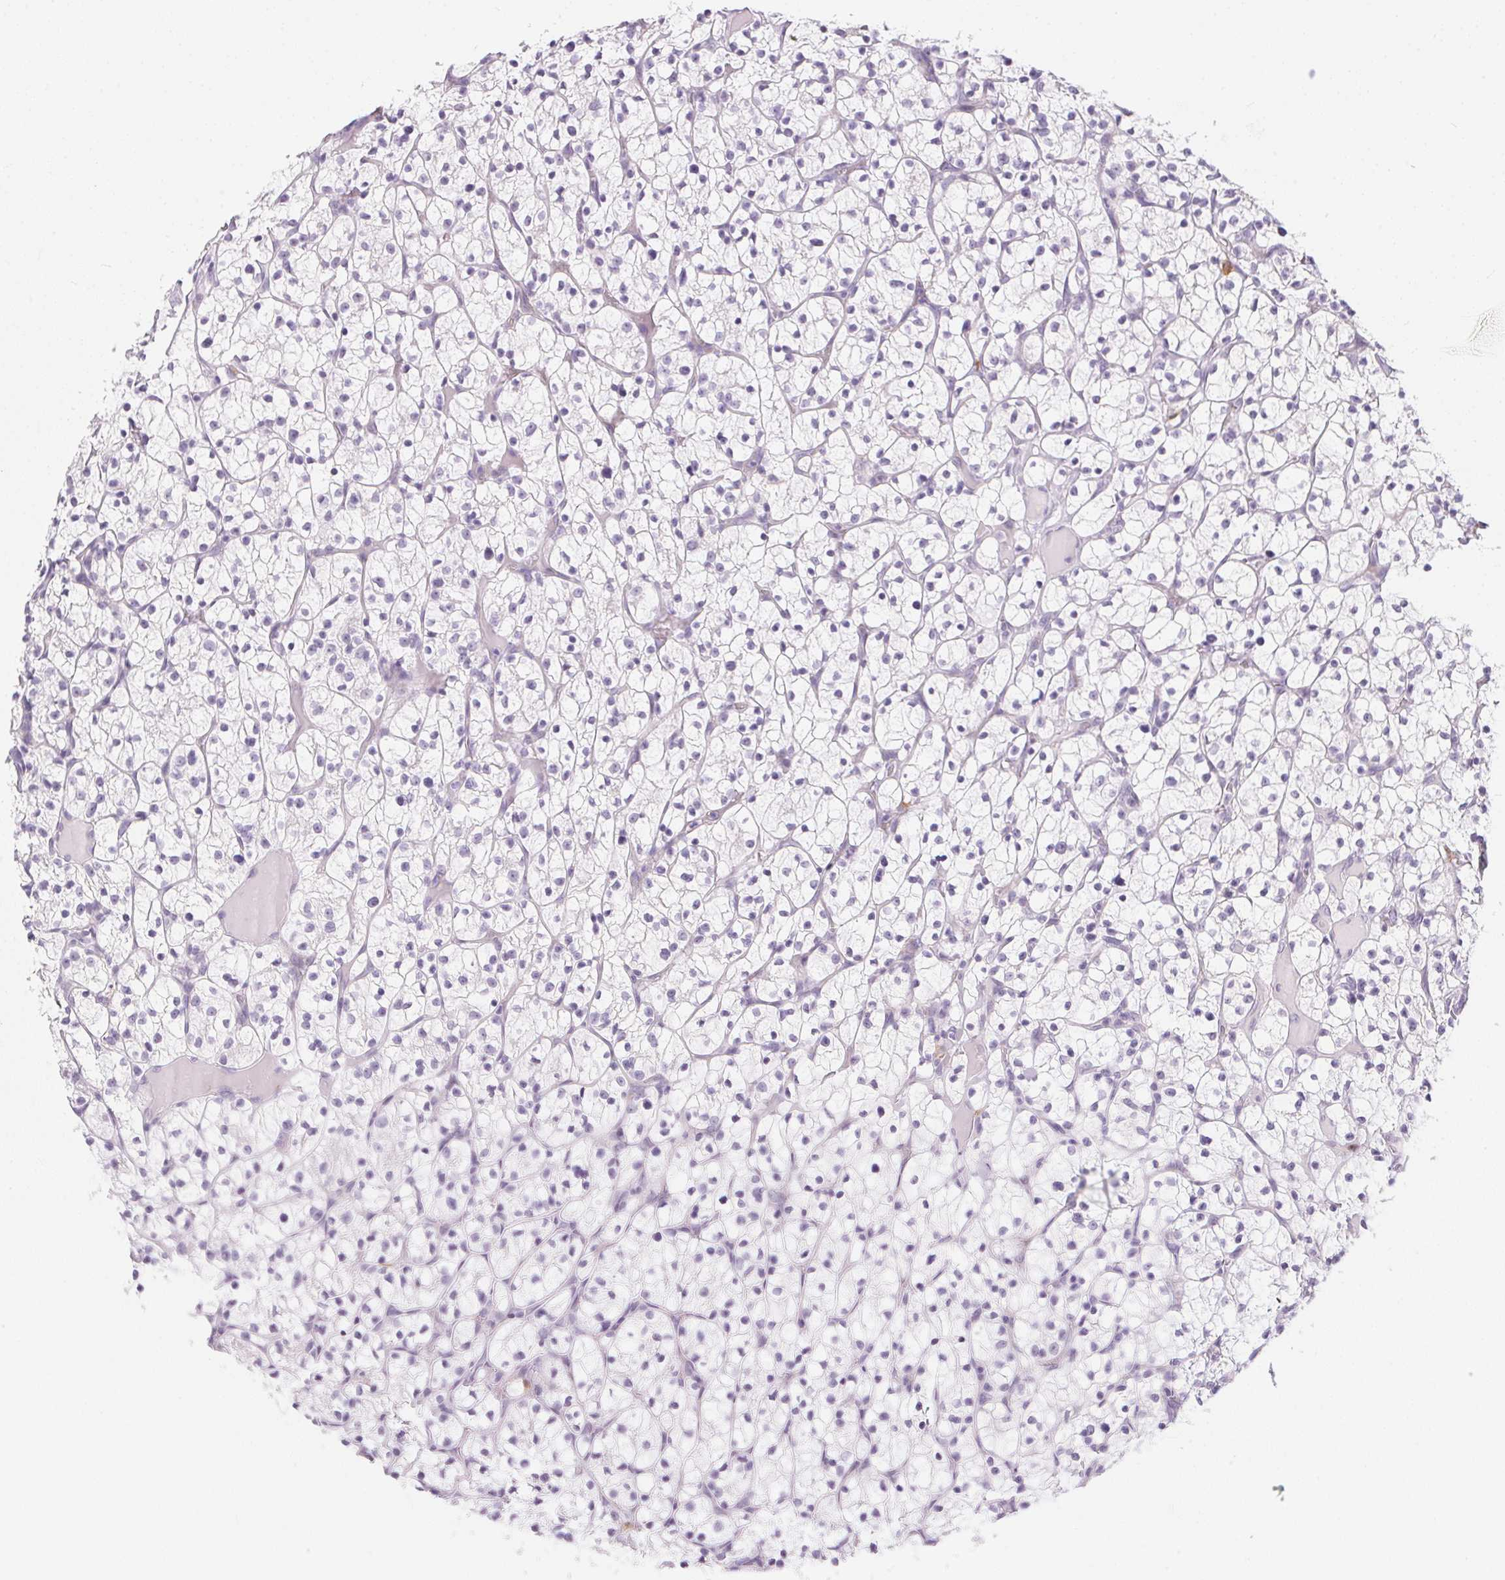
{"staining": {"intensity": "negative", "quantity": "none", "location": "none"}, "tissue": "renal cancer", "cell_type": "Tumor cells", "image_type": "cancer", "snomed": [{"axis": "morphology", "description": "Adenocarcinoma, NOS"}, {"axis": "topography", "description": "Kidney"}], "caption": "Immunohistochemical staining of human renal cancer demonstrates no significant positivity in tumor cells. (Brightfield microscopy of DAB (3,3'-diaminobenzidine) immunohistochemistry (IHC) at high magnification).", "gene": "CADPS", "patient": {"sex": "female", "age": 64}}